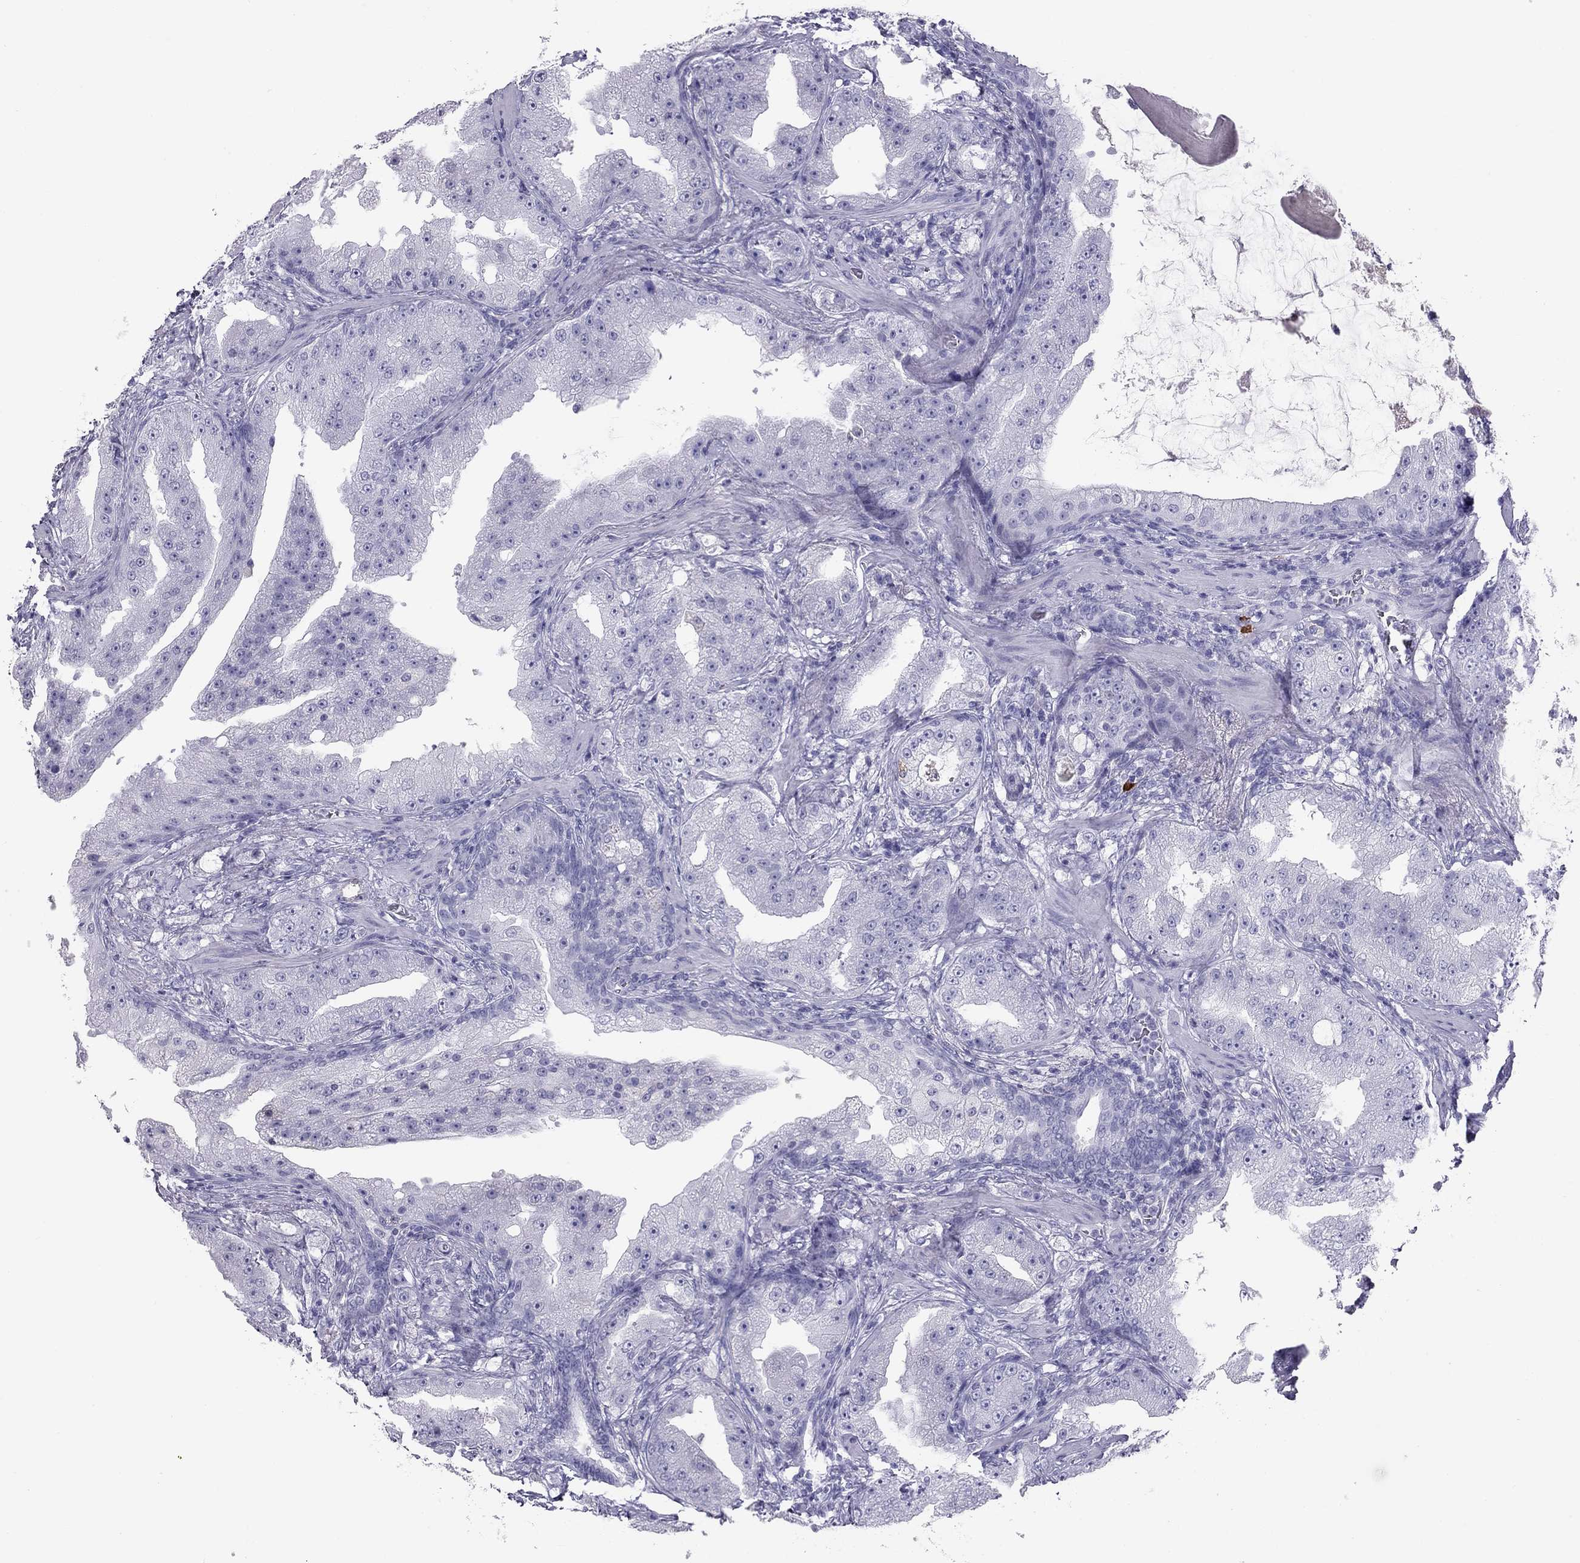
{"staining": {"intensity": "negative", "quantity": "none", "location": "none"}, "tissue": "prostate cancer", "cell_type": "Tumor cells", "image_type": "cancer", "snomed": [{"axis": "morphology", "description": "Adenocarcinoma, Low grade"}, {"axis": "topography", "description": "Prostate"}], "caption": "High magnification brightfield microscopy of prostate adenocarcinoma (low-grade) stained with DAB (brown) and counterstained with hematoxylin (blue): tumor cells show no significant positivity.", "gene": "KLRG1", "patient": {"sex": "male", "age": 62}}